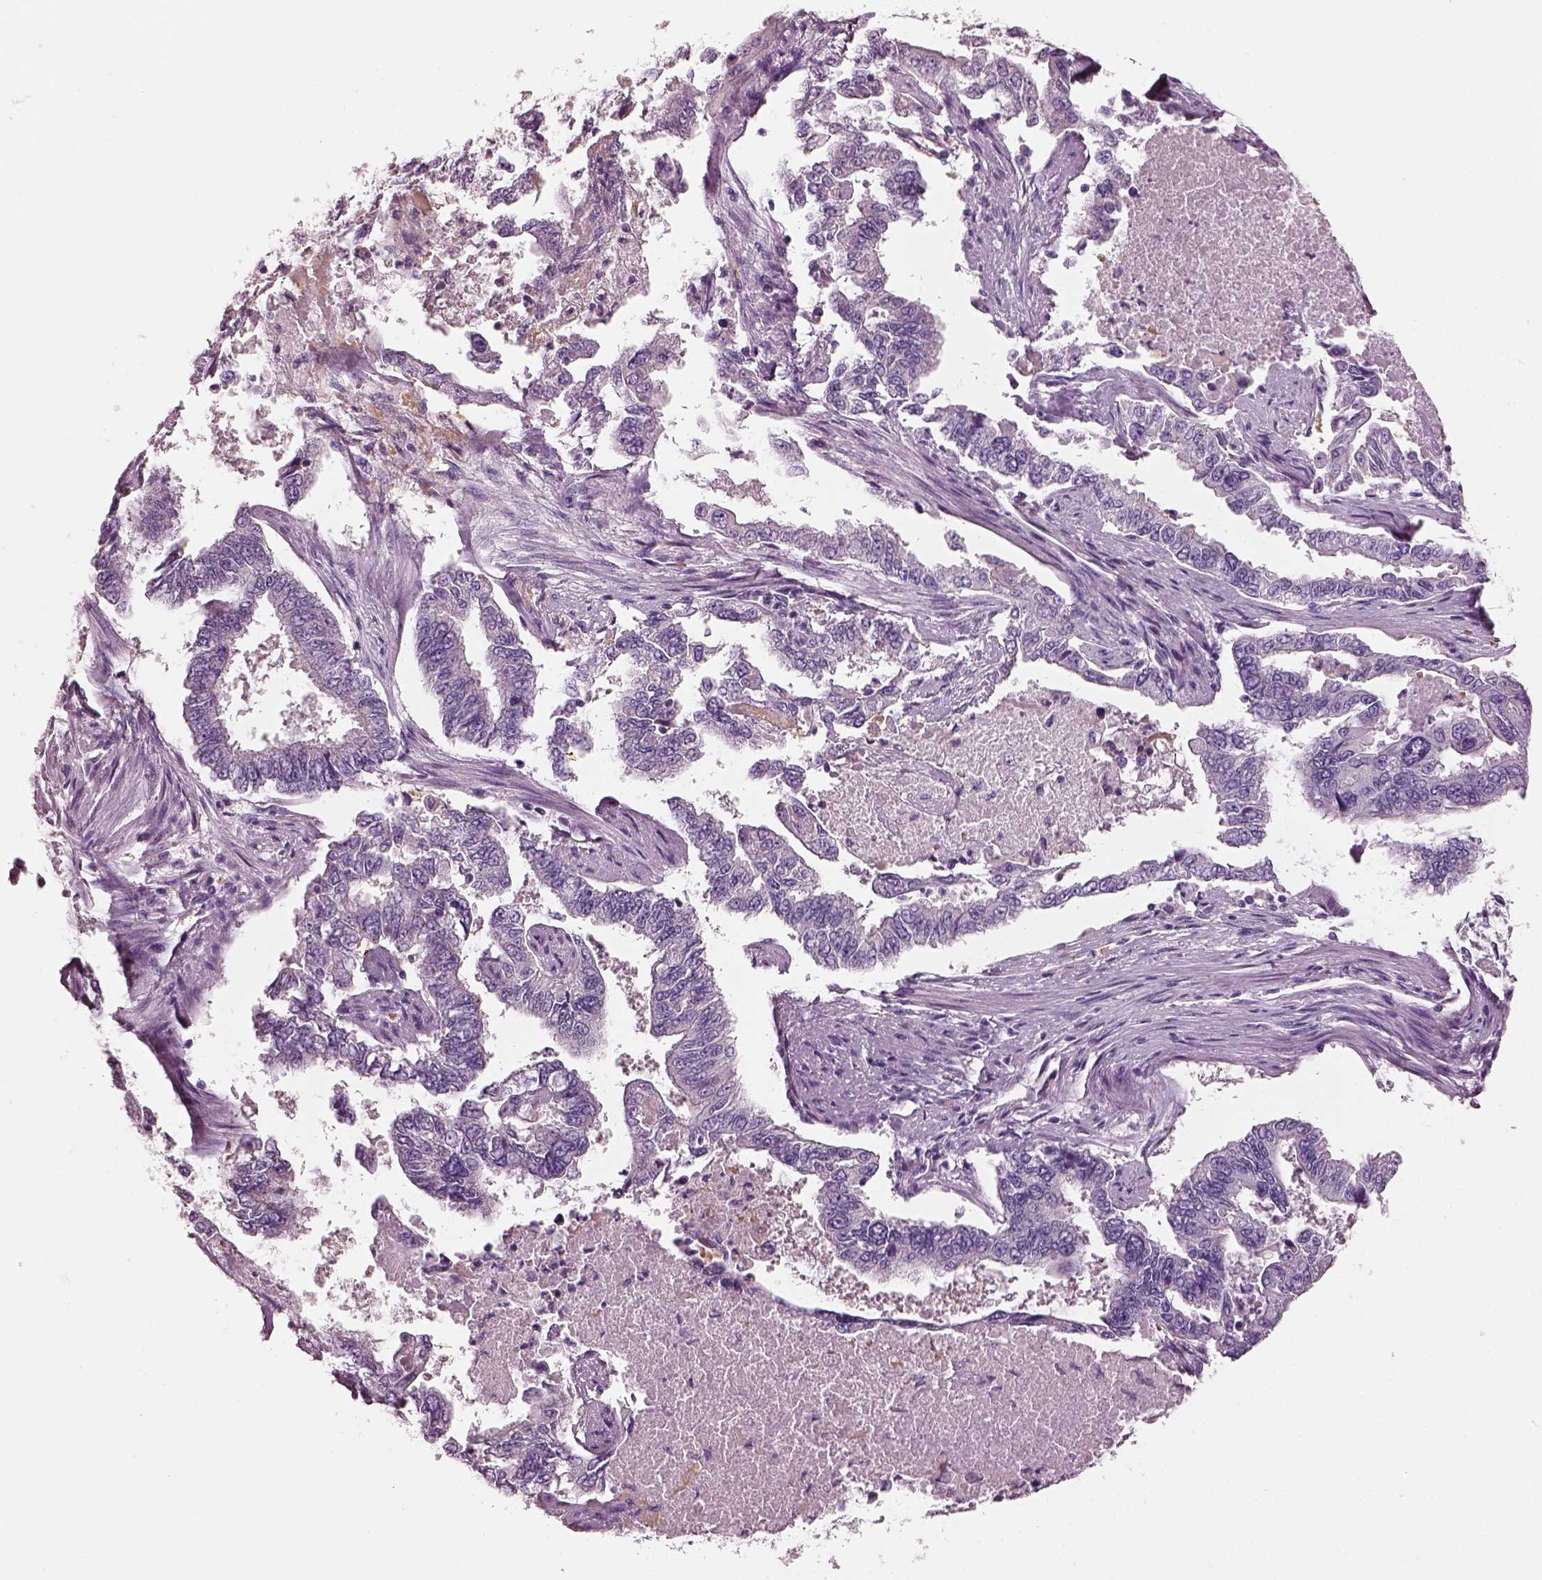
{"staining": {"intensity": "negative", "quantity": "none", "location": "none"}, "tissue": "endometrial cancer", "cell_type": "Tumor cells", "image_type": "cancer", "snomed": [{"axis": "morphology", "description": "Adenocarcinoma, NOS"}, {"axis": "topography", "description": "Uterus"}], "caption": "A micrograph of human endometrial cancer (adenocarcinoma) is negative for staining in tumor cells.", "gene": "ELSPBP1", "patient": {"sex": "female", "age": 59}}